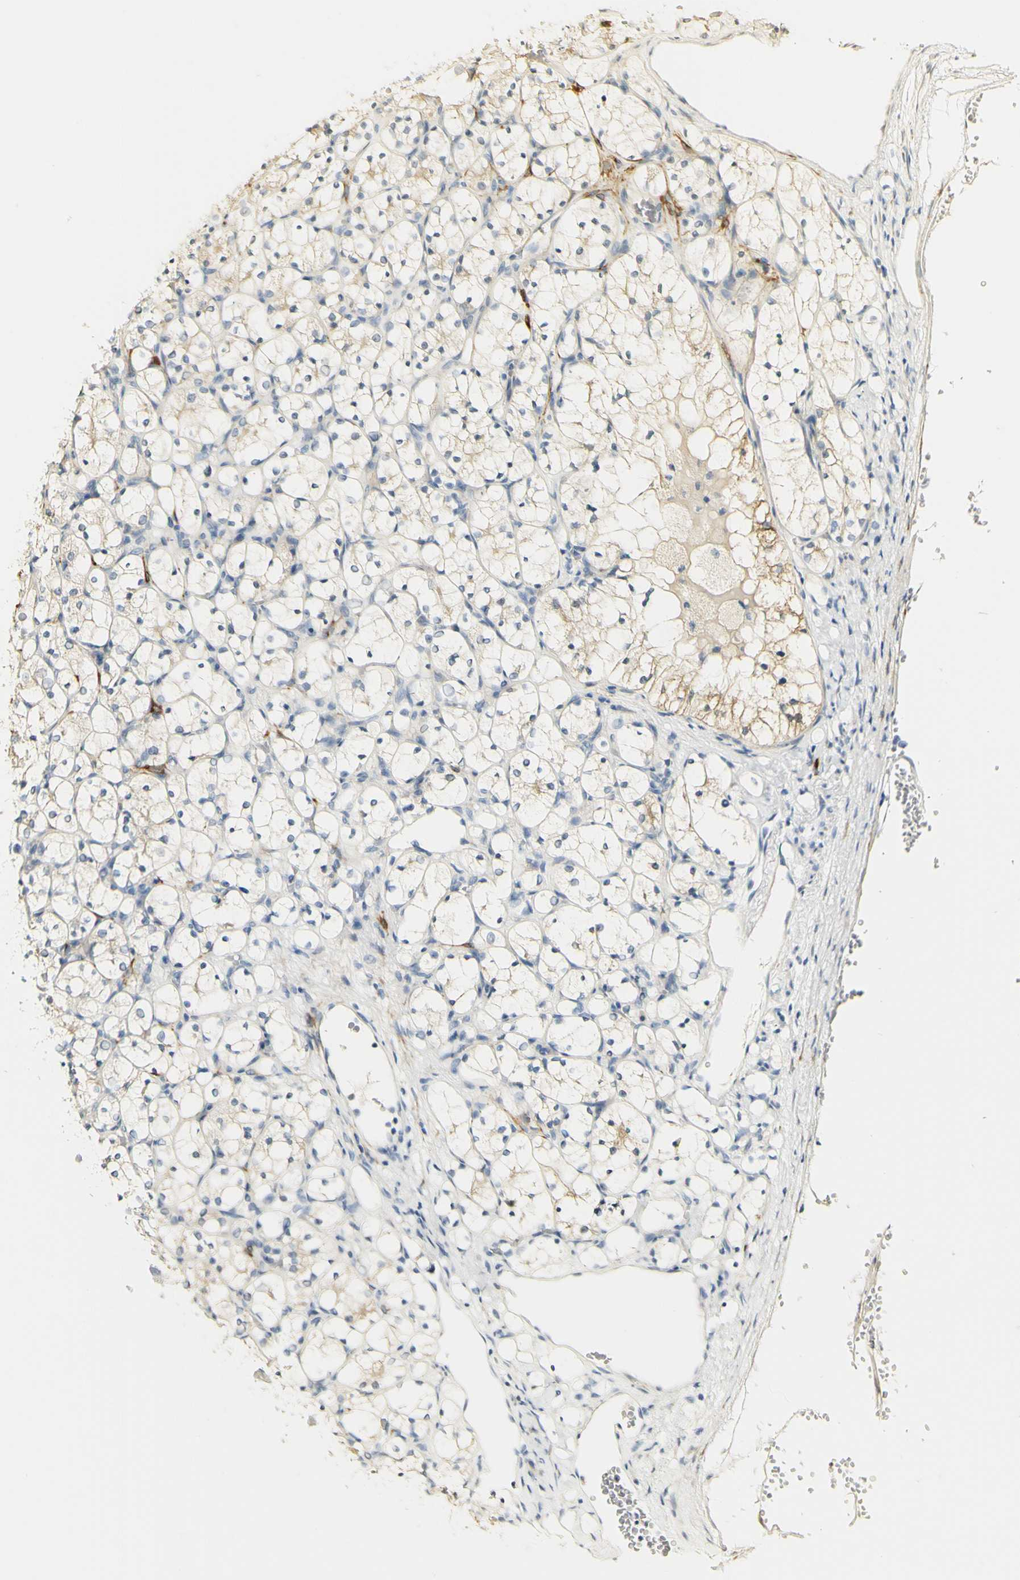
{"staining": {"intensity": "weak", "quantity": "<25%", "location": "cytoplasmic/membranous"}, "tissue": "renal cancer", "cell_type": "Tumor cells", "image_type": "cancer", "snomed": [{"axis": "morphology", "description": "Adenocarcinoma, NOS"}, {"axis": "topography", "description": "Kidney"}], "caption": "IHC image of renal cancer (adenocarcinoma) stained for a protein (brown), which exhibits no positivity in tumor cells.", "gene": "FMO3", "patient": {"sex": "female", "age": 69}}